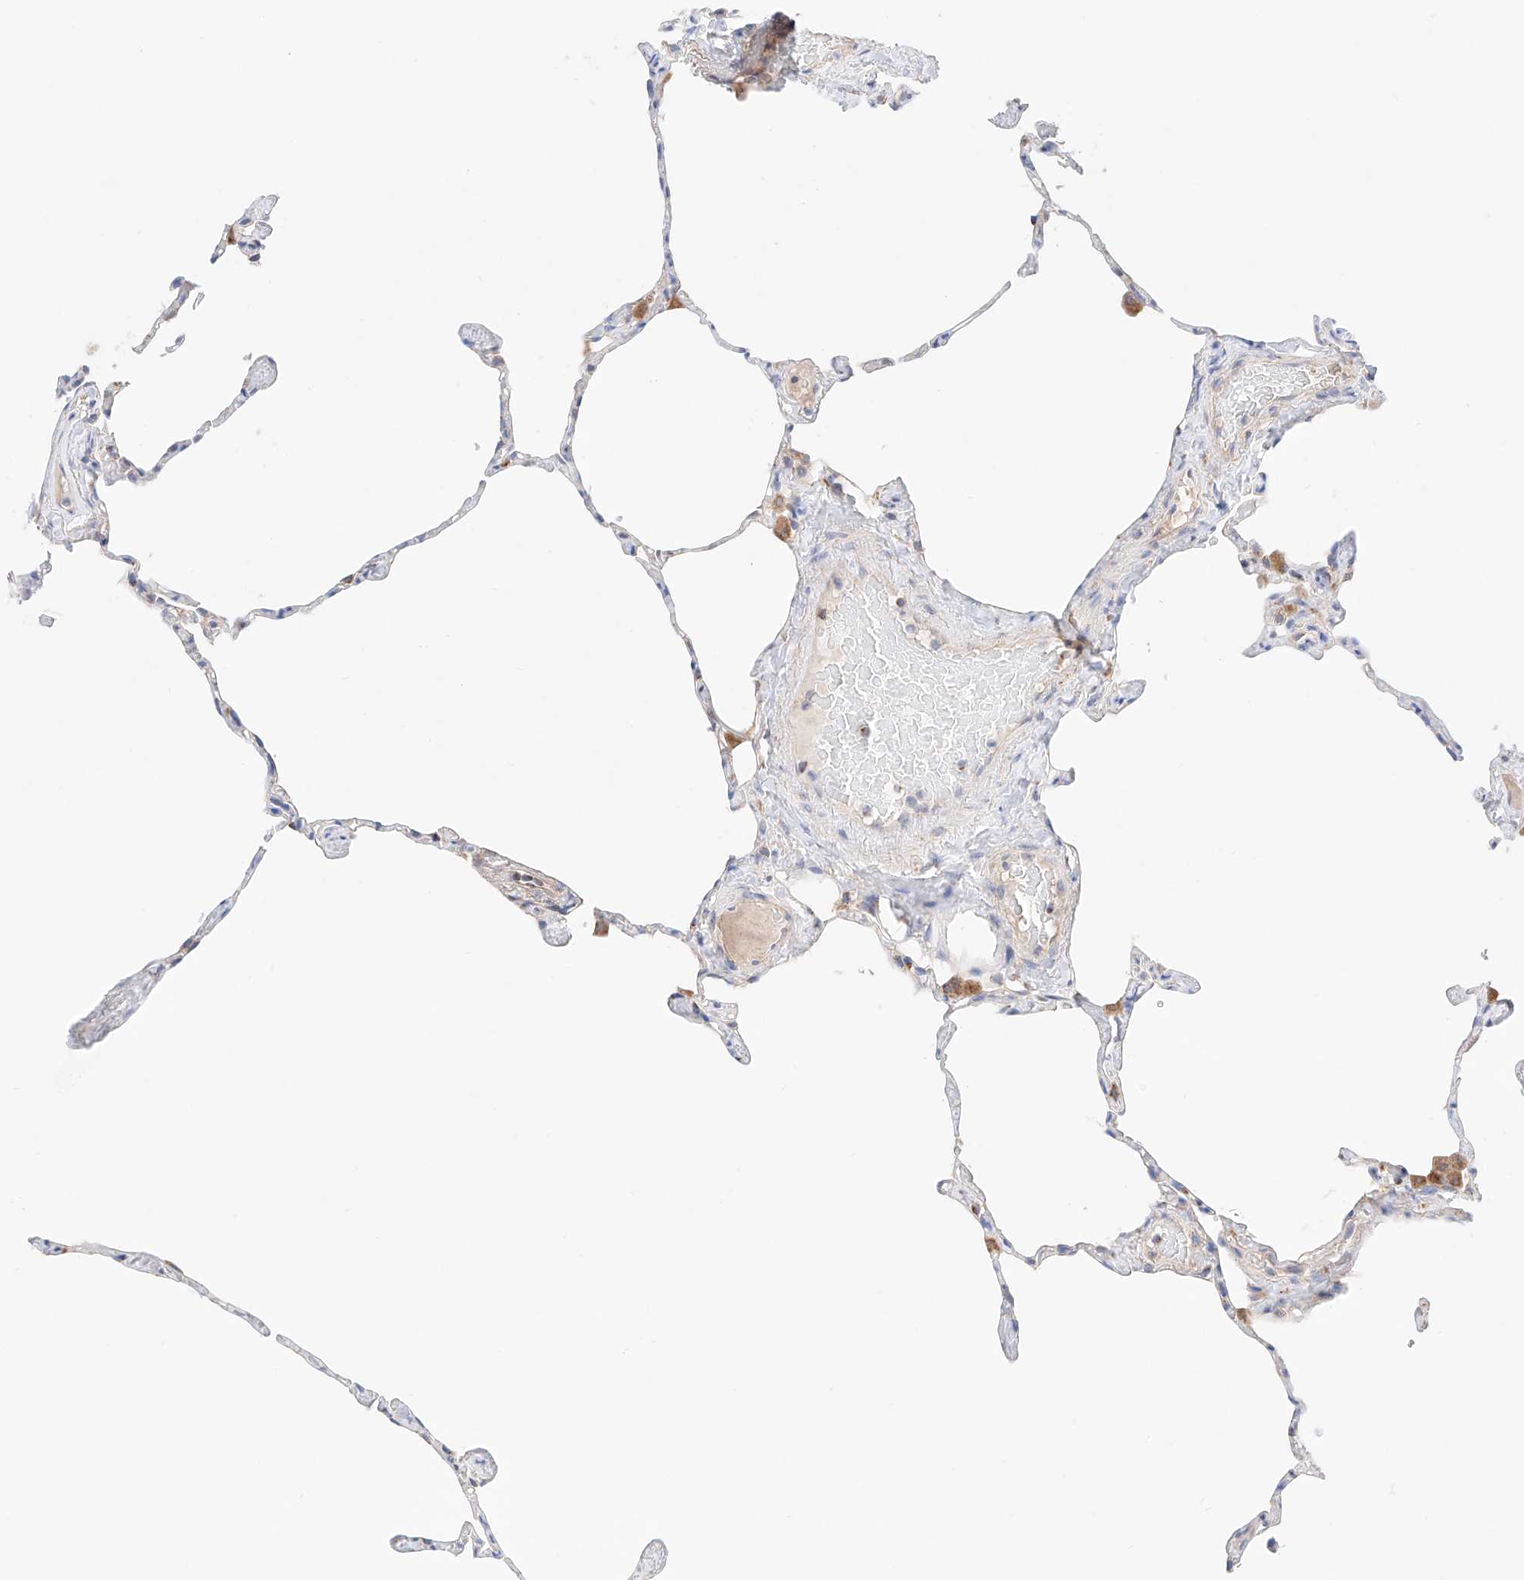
{"staining": {"intensity": "negative", "quantity": "none", "location": "none"}, "tissue": "lung", "cell_type": "Alveolar cells", "image_type": "normal", "snomed": [{"axis": "morphology", "description": "Normal tissue, NOS"}, {"axis": "topography", "description": "Lung"}], "caption": "Protein analysis of benign lung shows no significant positivity in alveolar cells. (DAB immunohistochemistry (IHC) with hematoxylin counter stain).", "gene": "KTI12", "patient": {"sex": "male", "age": 65}}